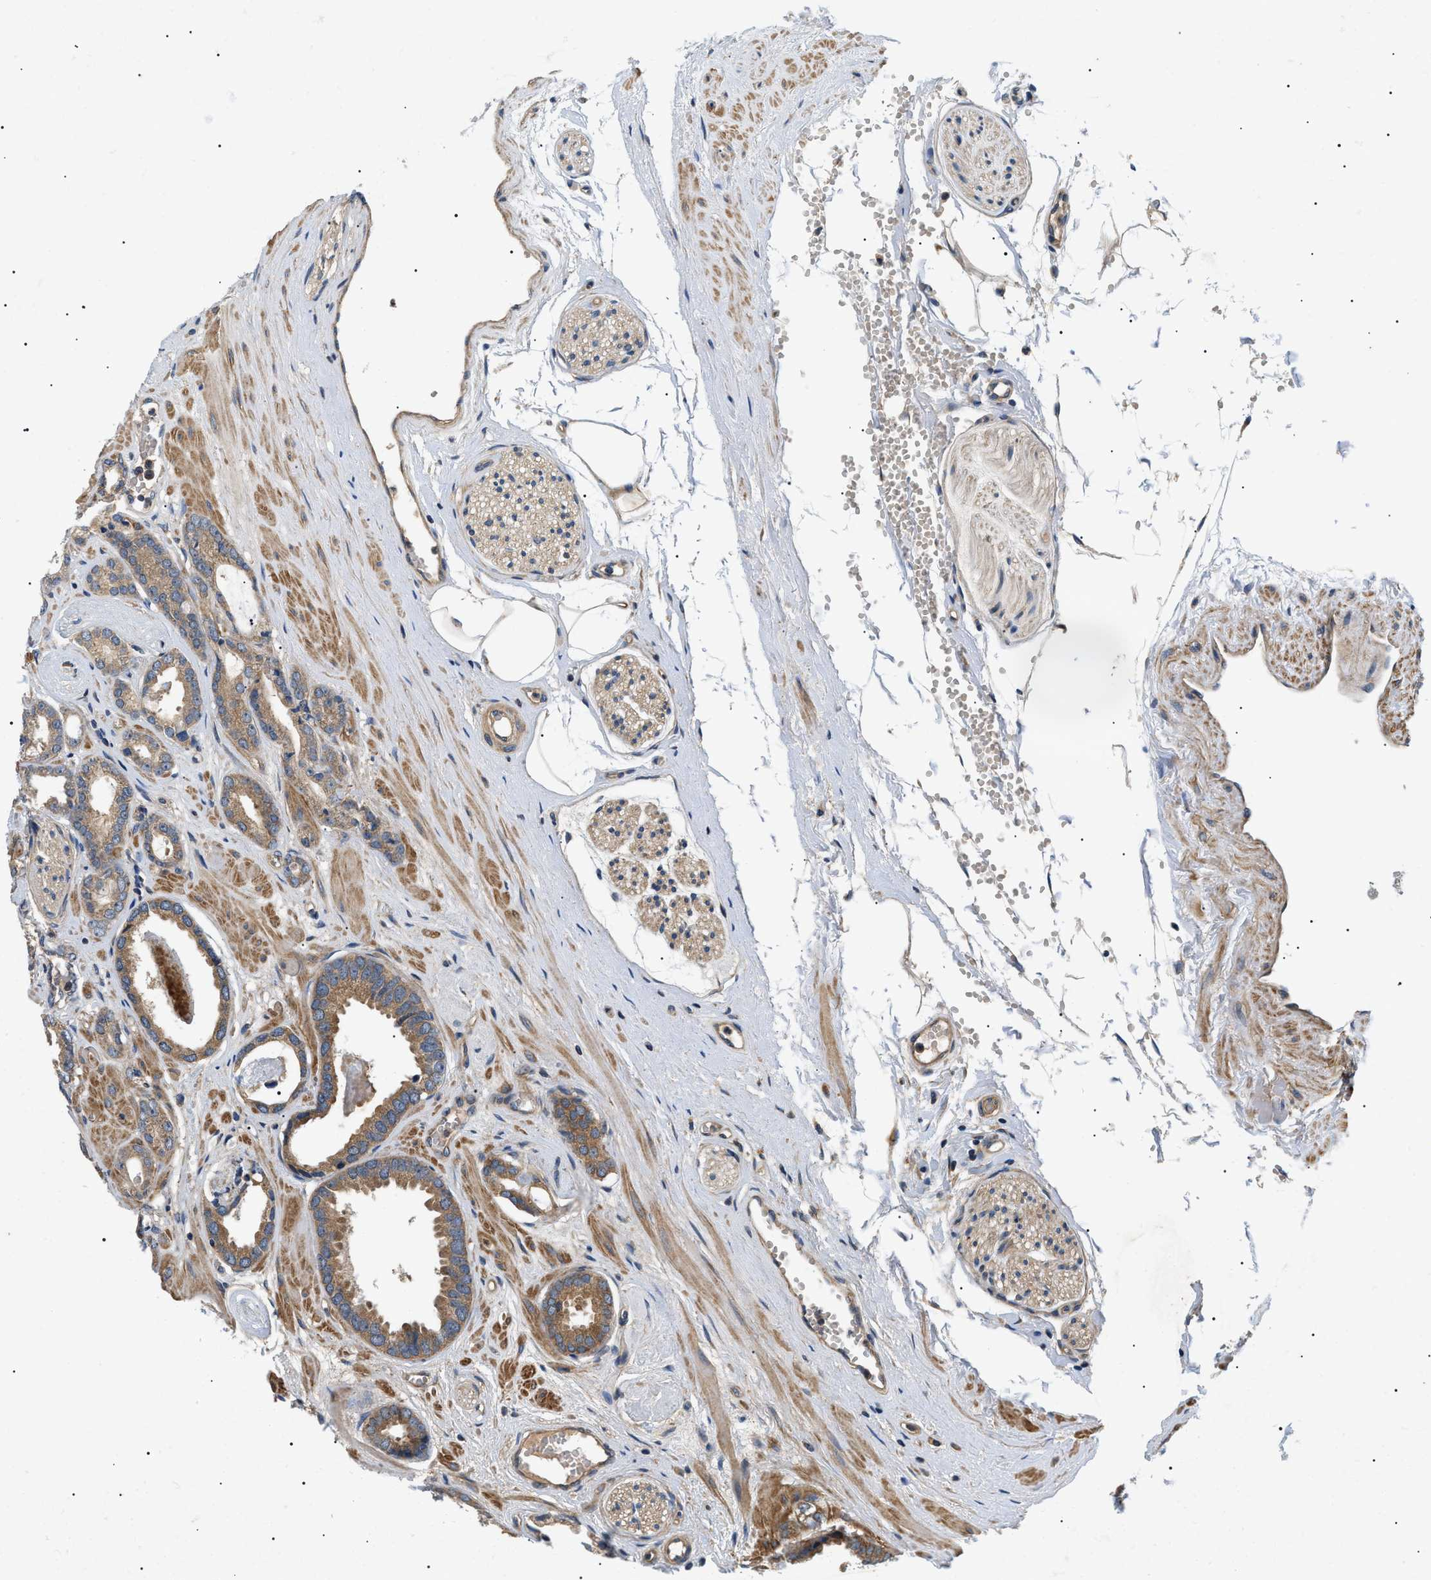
{"staining": {"intensity": "moderate", "quantity": ">75%", "location": "cytoplasmic/membranous"}, "tissue": "prostate cancer", "cell_type": "Tumor cells", "image_type": "cancer", "snomed": [{"axis": "morphology", "description": "Adenocarcinoma, Low grade"}, {"axis": "topography", "description": "Prostate"}], "caption": "Prostate cancer (low-grade adenocarcinoma) stained with IHC demonstrates moderate cytoplasmic/membranous expression in approximately >75% of tumor cells. Using DAB (brown) and hematoxylin (blue) stains, captured at high magnification using brightfield microscopy.", "gene": "PPM1B", "patient": {"sex": "male", "age": 53}}